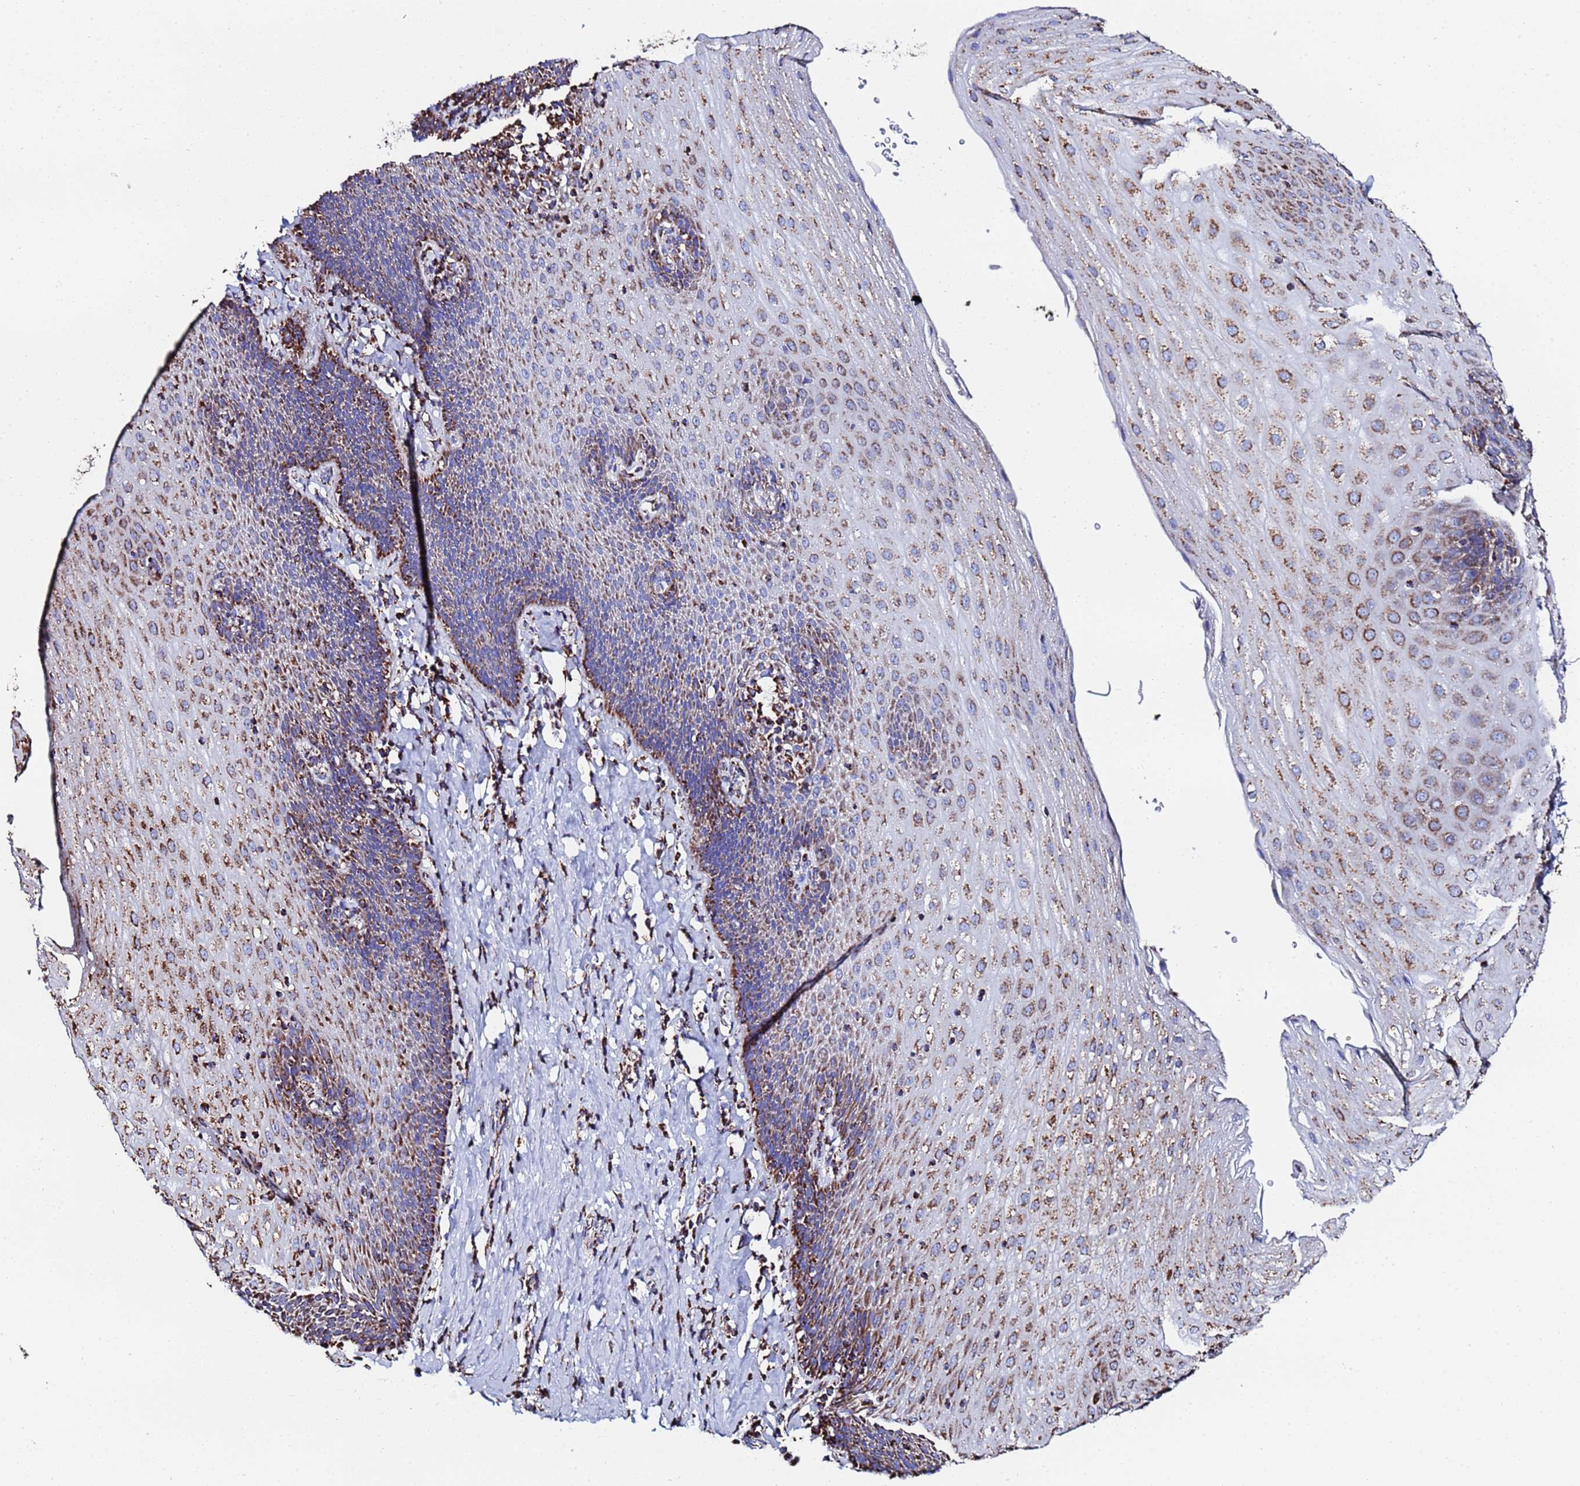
{"staining": {"intensity": "strong", "quantity": ">75%", "location": "cytoplasmic/membranous"}, "tissue": "esophagus", "cell_type": "Squamous epithelial cells", "image_type": "normal", "snomed": [{"axis": "morphology", "description": "Normal tissue, NOS"}, {"axis": "topography", "description": "Esophagus"}], "caption": "The photomicrograph reveals immunohistochemical staining of unremarkable esophagus. There is strong cytoplasmic/membranous positivity is identified in approximately >75% of squamous epithelial cells. Immunohistochemistry stains the protein in brown and the nuclei are stained blue.", "gene": "GLUD1", "patient": {"sex": "female", "age": 61}}